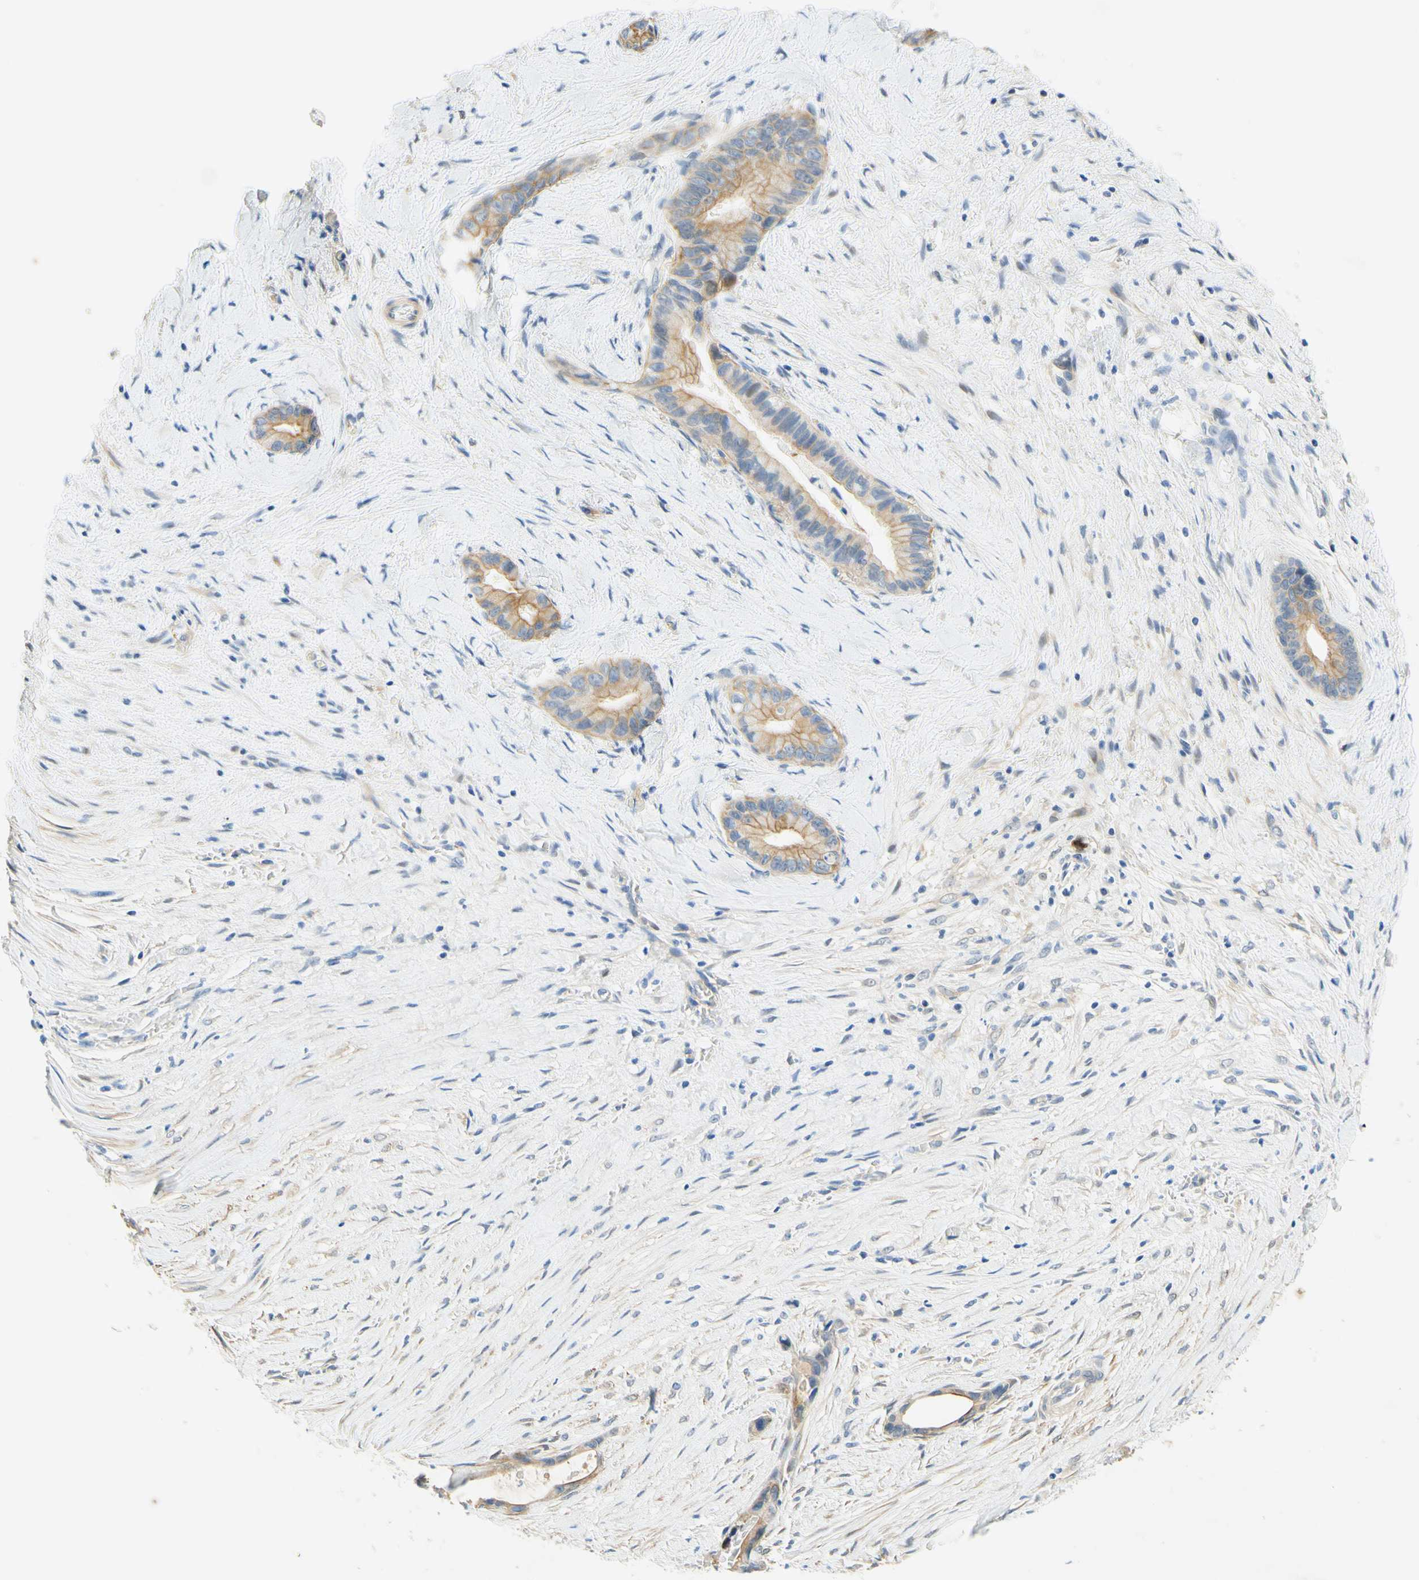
{"staining": {"intensity": "moderate", "quantity": ">75%", "location": "cytoplasmic/membranous"}, "tissue": "liver cancer", "cell_type": "Tumor cells", "image_type": "cancer", "snomed": [{"axis": "morphology", "description": "Cholangiocarcinoma"}, {"axis": "topography", "description": "Liver"}], "caption": "Liver cancer (cholangiocarcinoma) stained with DAB (3,3'-diaminobenzidine) immunohistochemistry (IHC) shows medium levels of moderate cytoplasmic/membranous expression in about >75% of tumor cells.", "gene": "ENTREP2", "patient": {"sex": "female", "age": 55}}